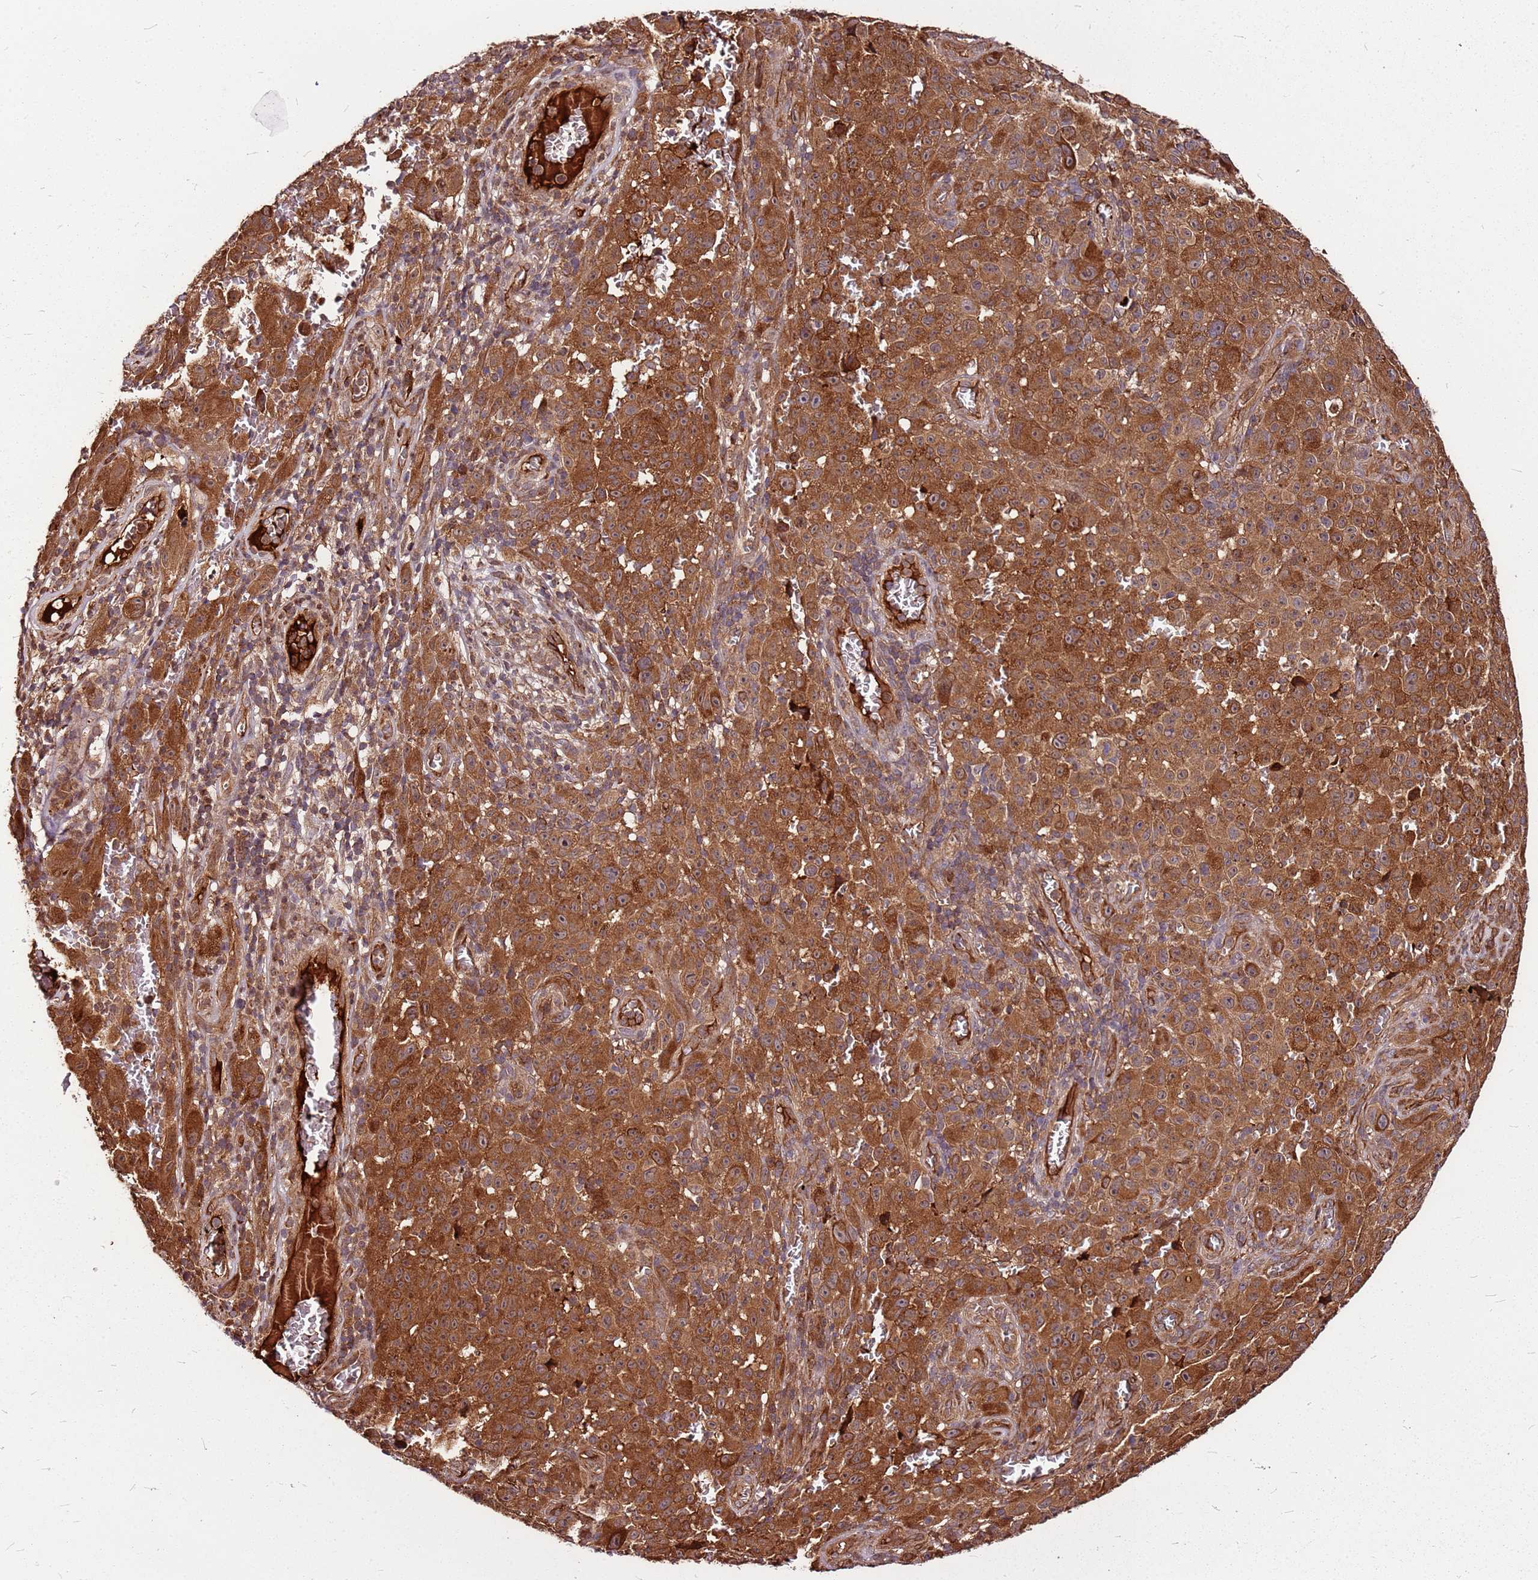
{"staining": {"intensity": "strong", "quantity": ">75%", "location": "cytoplasmic/membranous"}, "tissue": "melanoma", "cell_type": "Tumor cells", "image_type": "cancer", "snomed": [{"axis": "morphology", "description": "Malignant melanoma, NOS"}, {"axis": "topography", "description": "Skin"}], "caption": "Protein expression analysis of human malignant melanoma reveals strong cytoplasmic/membranous staining in approximately >75% of tumor cells. (Brightfield microscopy of DAB IHC at high magnification).", "gene": "LYPLAL1", "patient": {"sex": "female", "age": 82}}